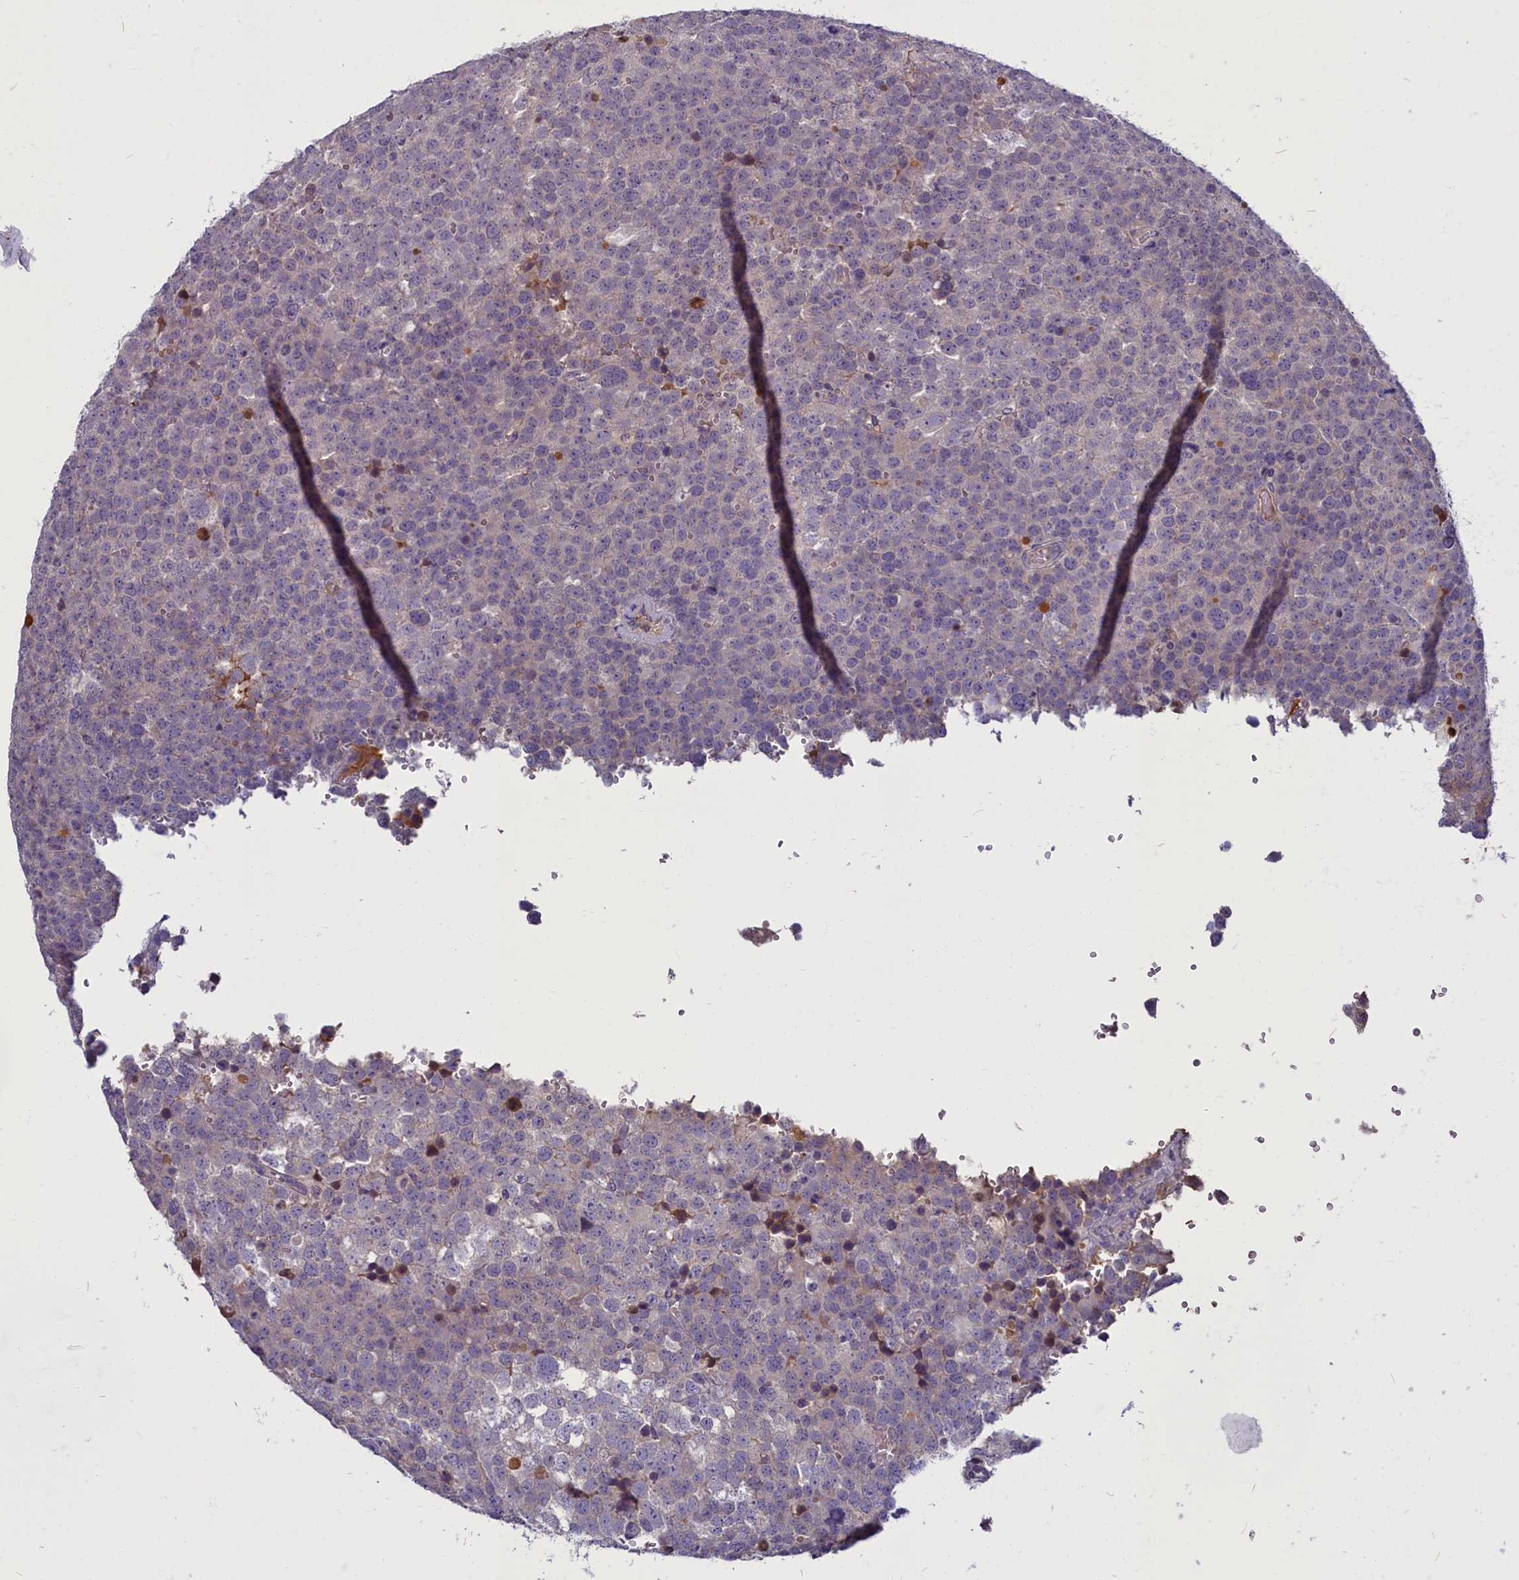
{"staining": {"intensity": "negative", "quantity": "none", "location": "none"}, "tissue": "testis cancer", "cell_type": "Tumor cells", "image_type": "cancer", "snomed": [{"axis": "morphology", "description": "Seminoma, NOS"}, {"axis": "topography", "description": "Testis"}], "caption": "DAB immunohistochemical staining of human seminoma (testis) shows no significant staining in tumor cells.", "gene": "SV2C", "patient": {"sex": "male", "age": 71}}